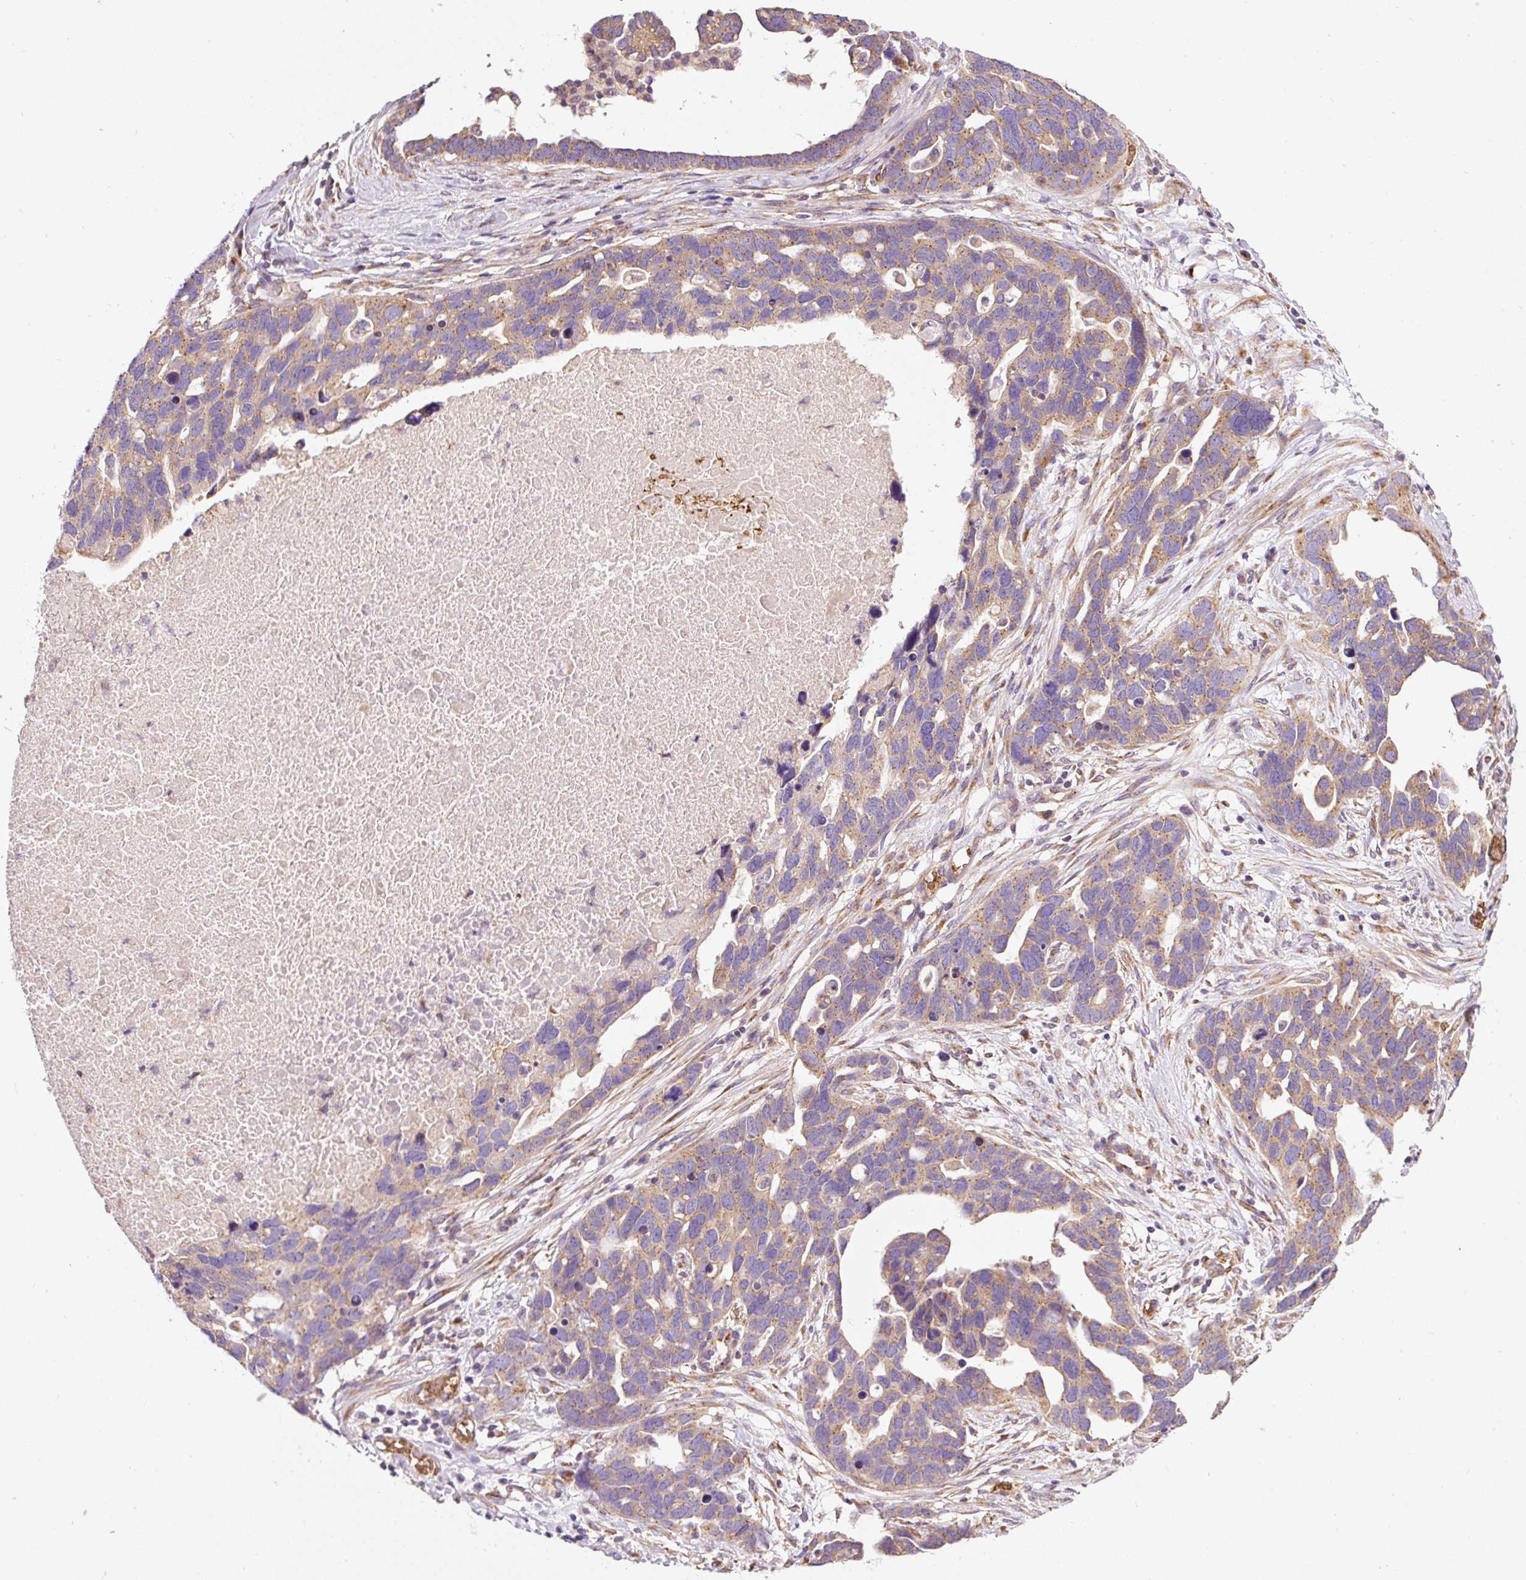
{"staining": {"intensity": "moderate", "quantity": ">75%", "location": "cytoplasmic/membranous"}, "tissue": "ovarian cancer", "cell_type": "Tumor cells", "image_type": "cancer", "snomed": [{"axis": "morphology", "description": "Cystadenocarcinoma, serous, NOS"}, {"axis": "topography", "description": "Ovary"}], "caption": "Human ovarian cancer stained with a brown dye exhibits moderate cytoplasmic/membranous positive positivity in approximately >75% of tumor cells.", "gene": "PRRC2A", "patient": {"sex": "female", "age": 54}}